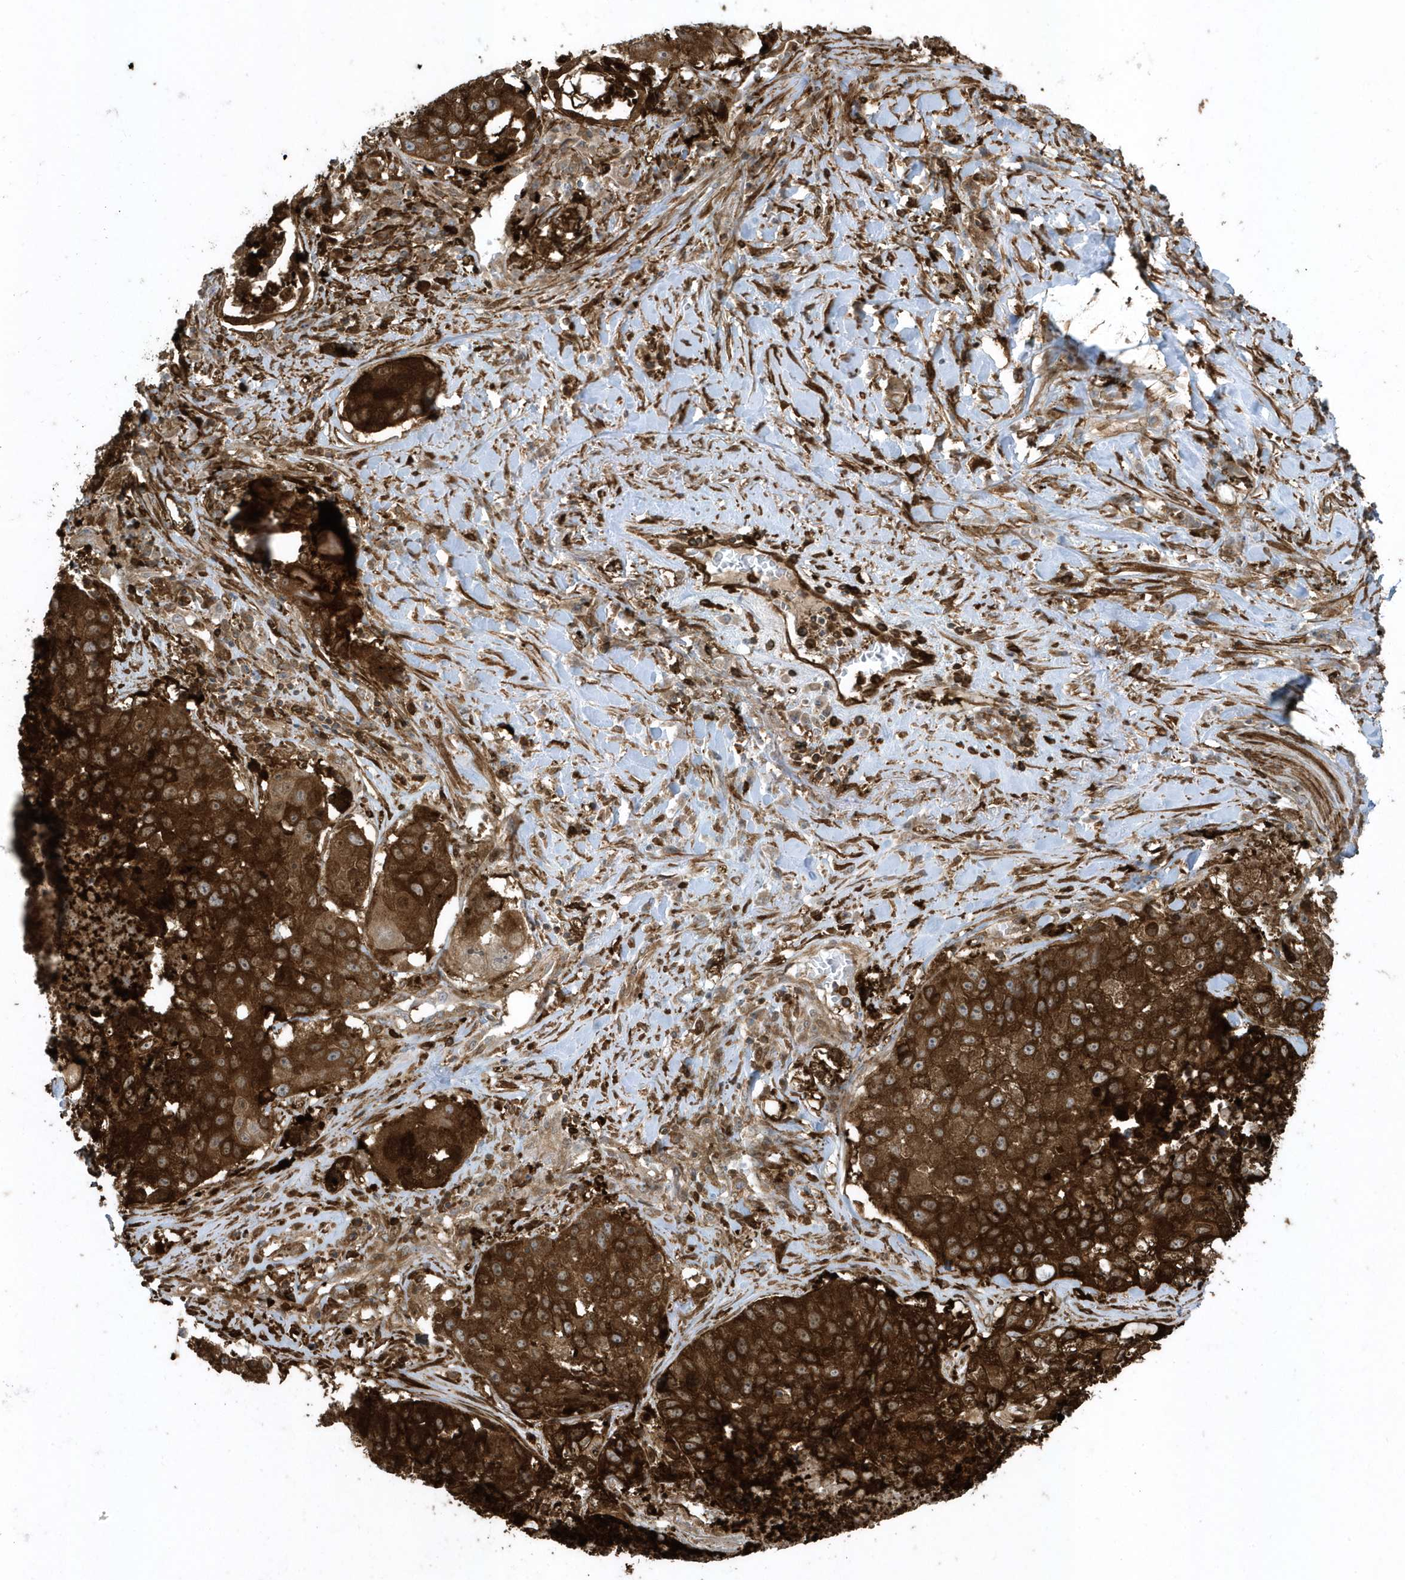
{"staining": {"intensity": "strong", "quantity": ">75%", "location": "cytoplasmic/membranous"}, "tissue": "lung cancer", "cell_type": "Tumor cells", "image_type": "cancer", "snomed": [{"axis": "morphology", "description": "Squamous cell carcinoma, NOS"}, {"axis": "topography", "description": "Lung"}], "caption": "DAB (3,3'-diaminobenzidine) immunohistochemical staining of human lung cancer displays strong cytoplasmic/membranous protein staining in about >75% of tumor cells. (Brightfield microscopy of DAB IHC at high magnification).", "gene": "CLCN6", "patient": {"sex": "male", "age": 61}}